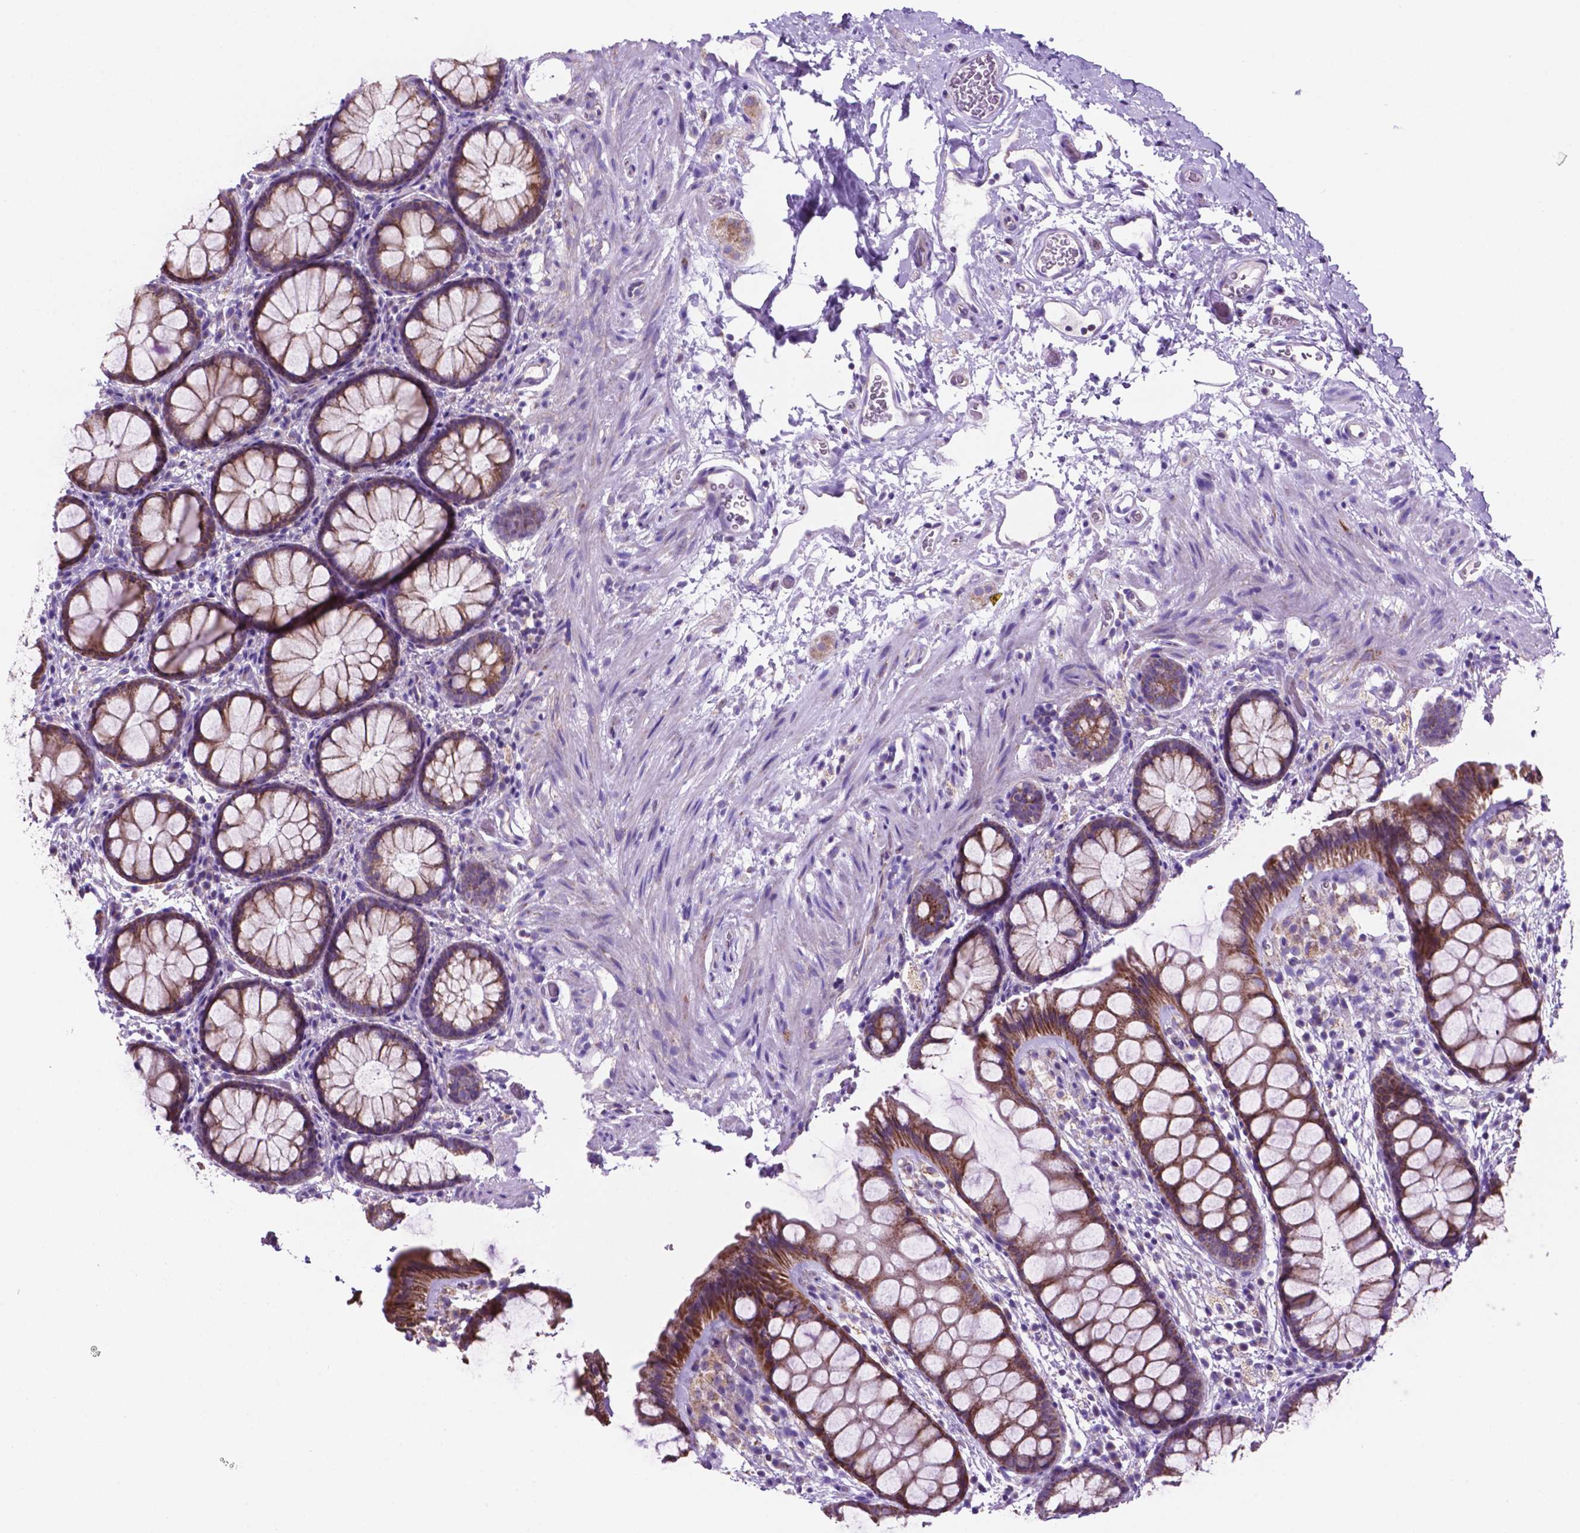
{"staining": {"intensity": "moderate", "quantity": ">75%", "location": "cytoplasmic/membranous"}, "tissue": "rectum", "cell_type": "Glandular cells", "image_type": "normal", "snomed": [{"axis": "morphology", "description": "Normal tissue, NOS"}, {"axis": "topography", "description": "Rectum"}], "caption": "Immunohistochemistry (IHC) (DAB) staining of normal rectum reveals moderate cytoplasmic/membranous protein positivity in about >75% of glandular cells.", "gene": "TMEM121B", "patient": {"sex": "female", "age": 62}}